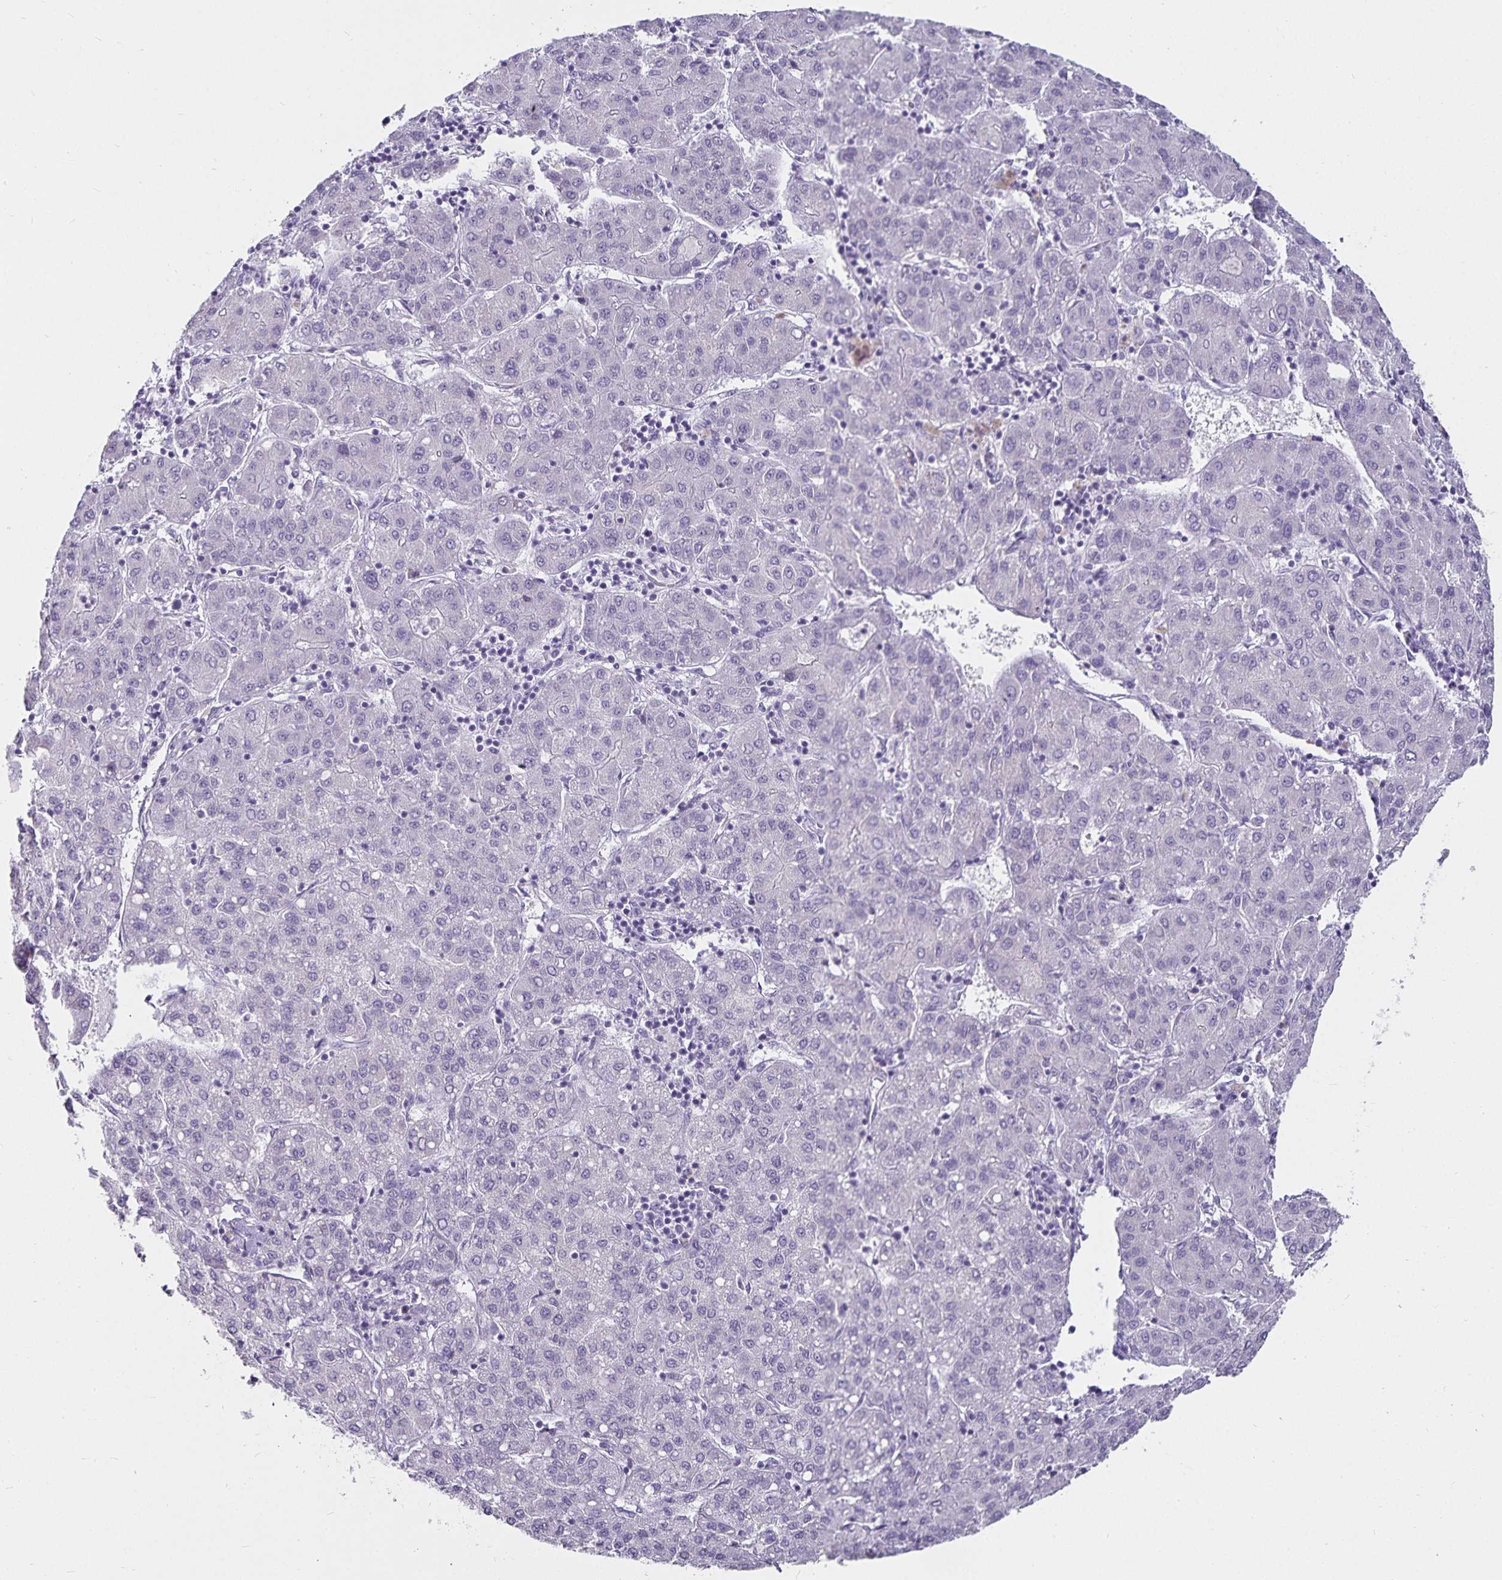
{"staining": {"intensity": "negative", "quantity": "none", "location": "none"}, "tissue": "liver cancer", "cell_type": "Tumor cells", "image_type": "cancer", "snomed": [{"axis": "morphology", "description": "Carcinoma, Hepatocellular, NOS"}, {"axis": "topography", "description": "Liver"}], "caption": "Liver cancer (hepatocellular carcinoma) was stained to show a protein in brown. There is no significant expression in tumor cells.", "gene": "CA12", "patient": {"sex": "male", "age": 65}}